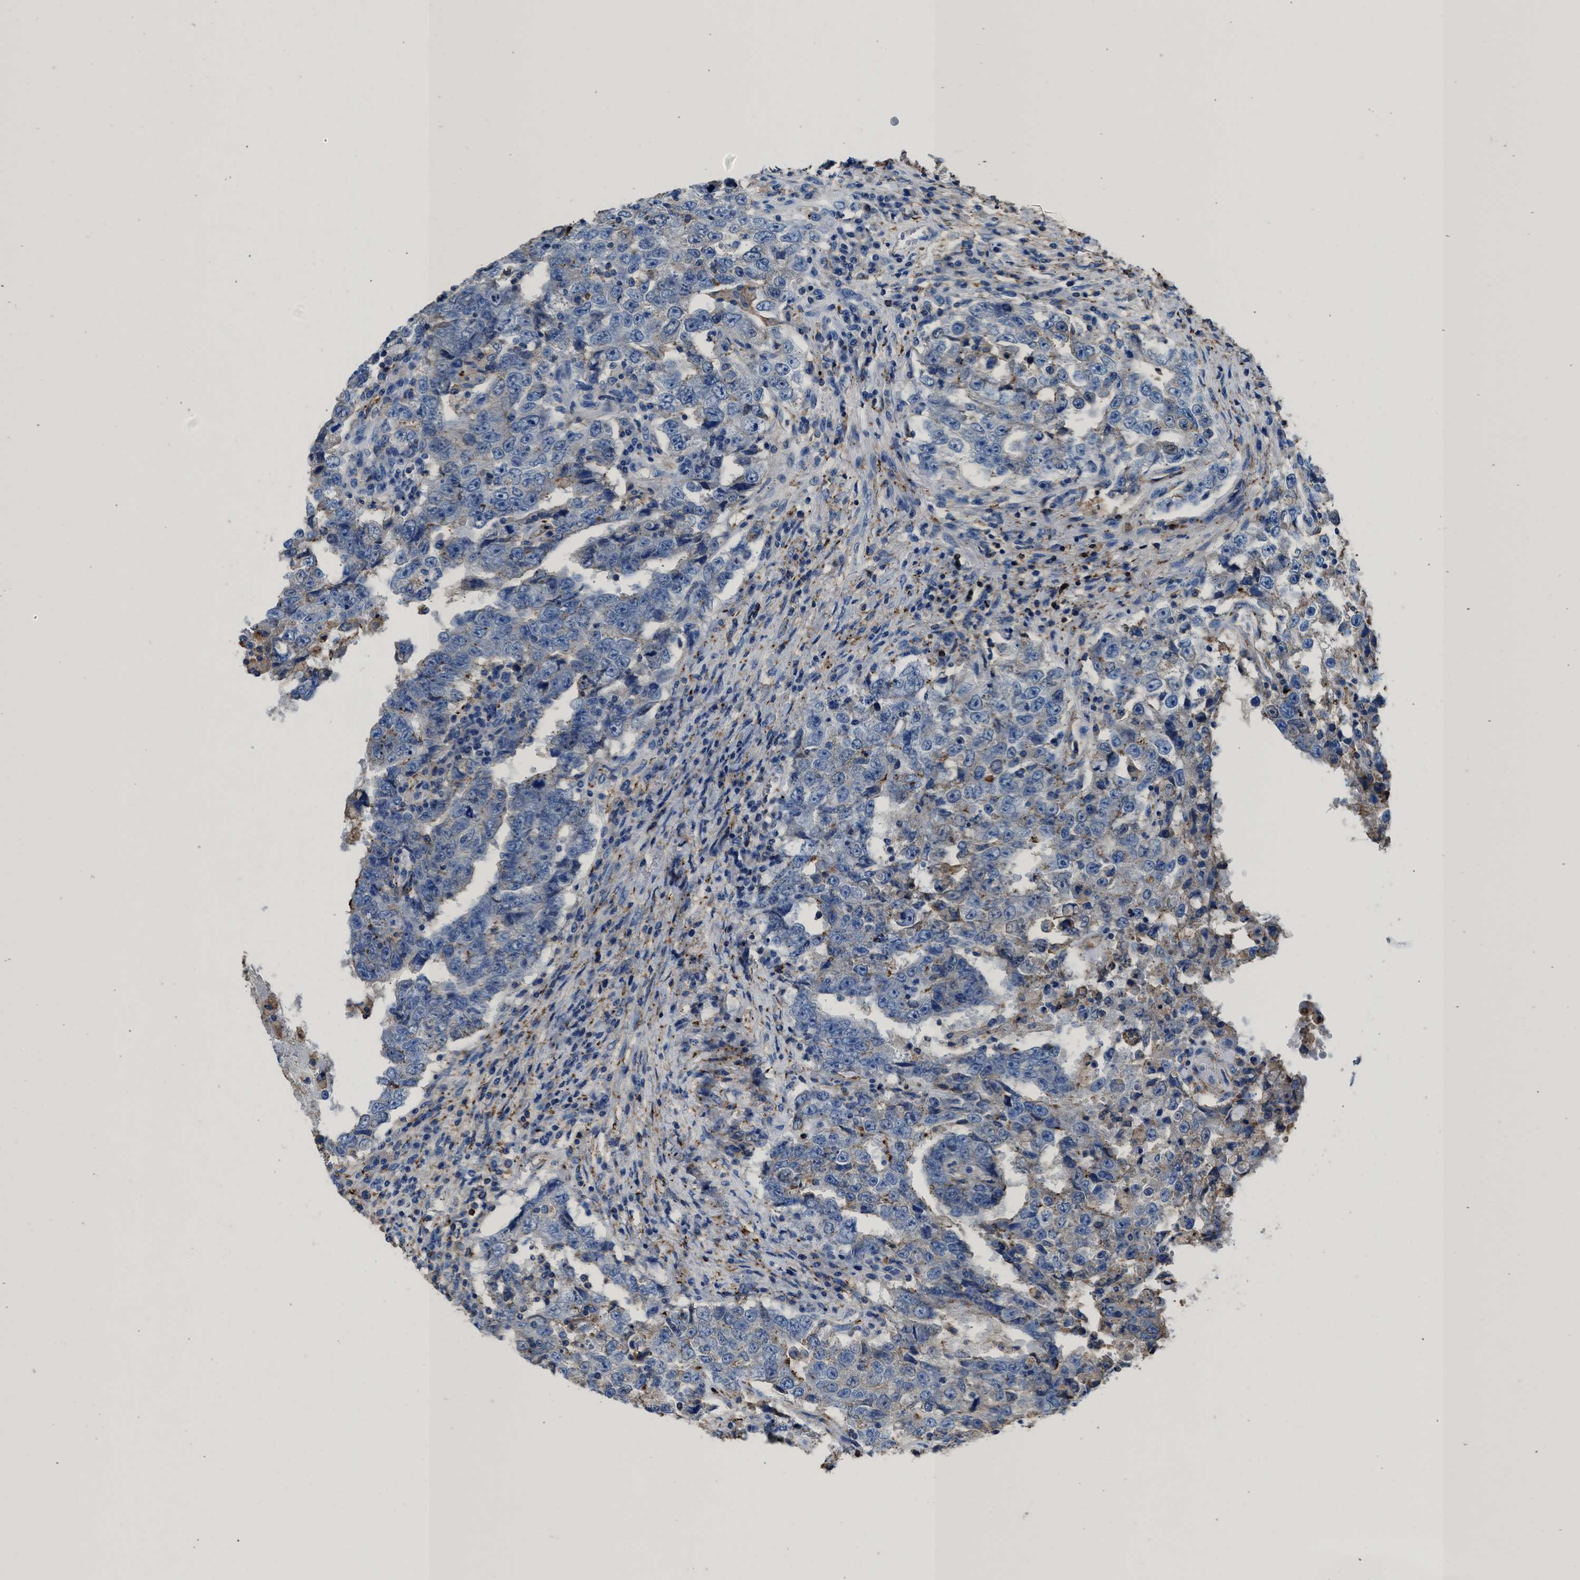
{"staining": {"intensity": "negative", "quantity": "none", "location": "none"}, "tissue": "testis cancer", "cell_type": "Tumor cells", "image_type": "cancer", "snomed": [{"axis": "morphology", "description": "Carcinoma, Embryonal, NOS"}, {"axis": "topography", "description": "Testis"}], "caption": "A high-resolution image shows immunohistochemistry (IHC) staining of testis embryonal carcinoma, which displays no significant positivity in tumor cells.", "gene": "KCNQ4", "patient": {"sex": "male", "age": 26}}